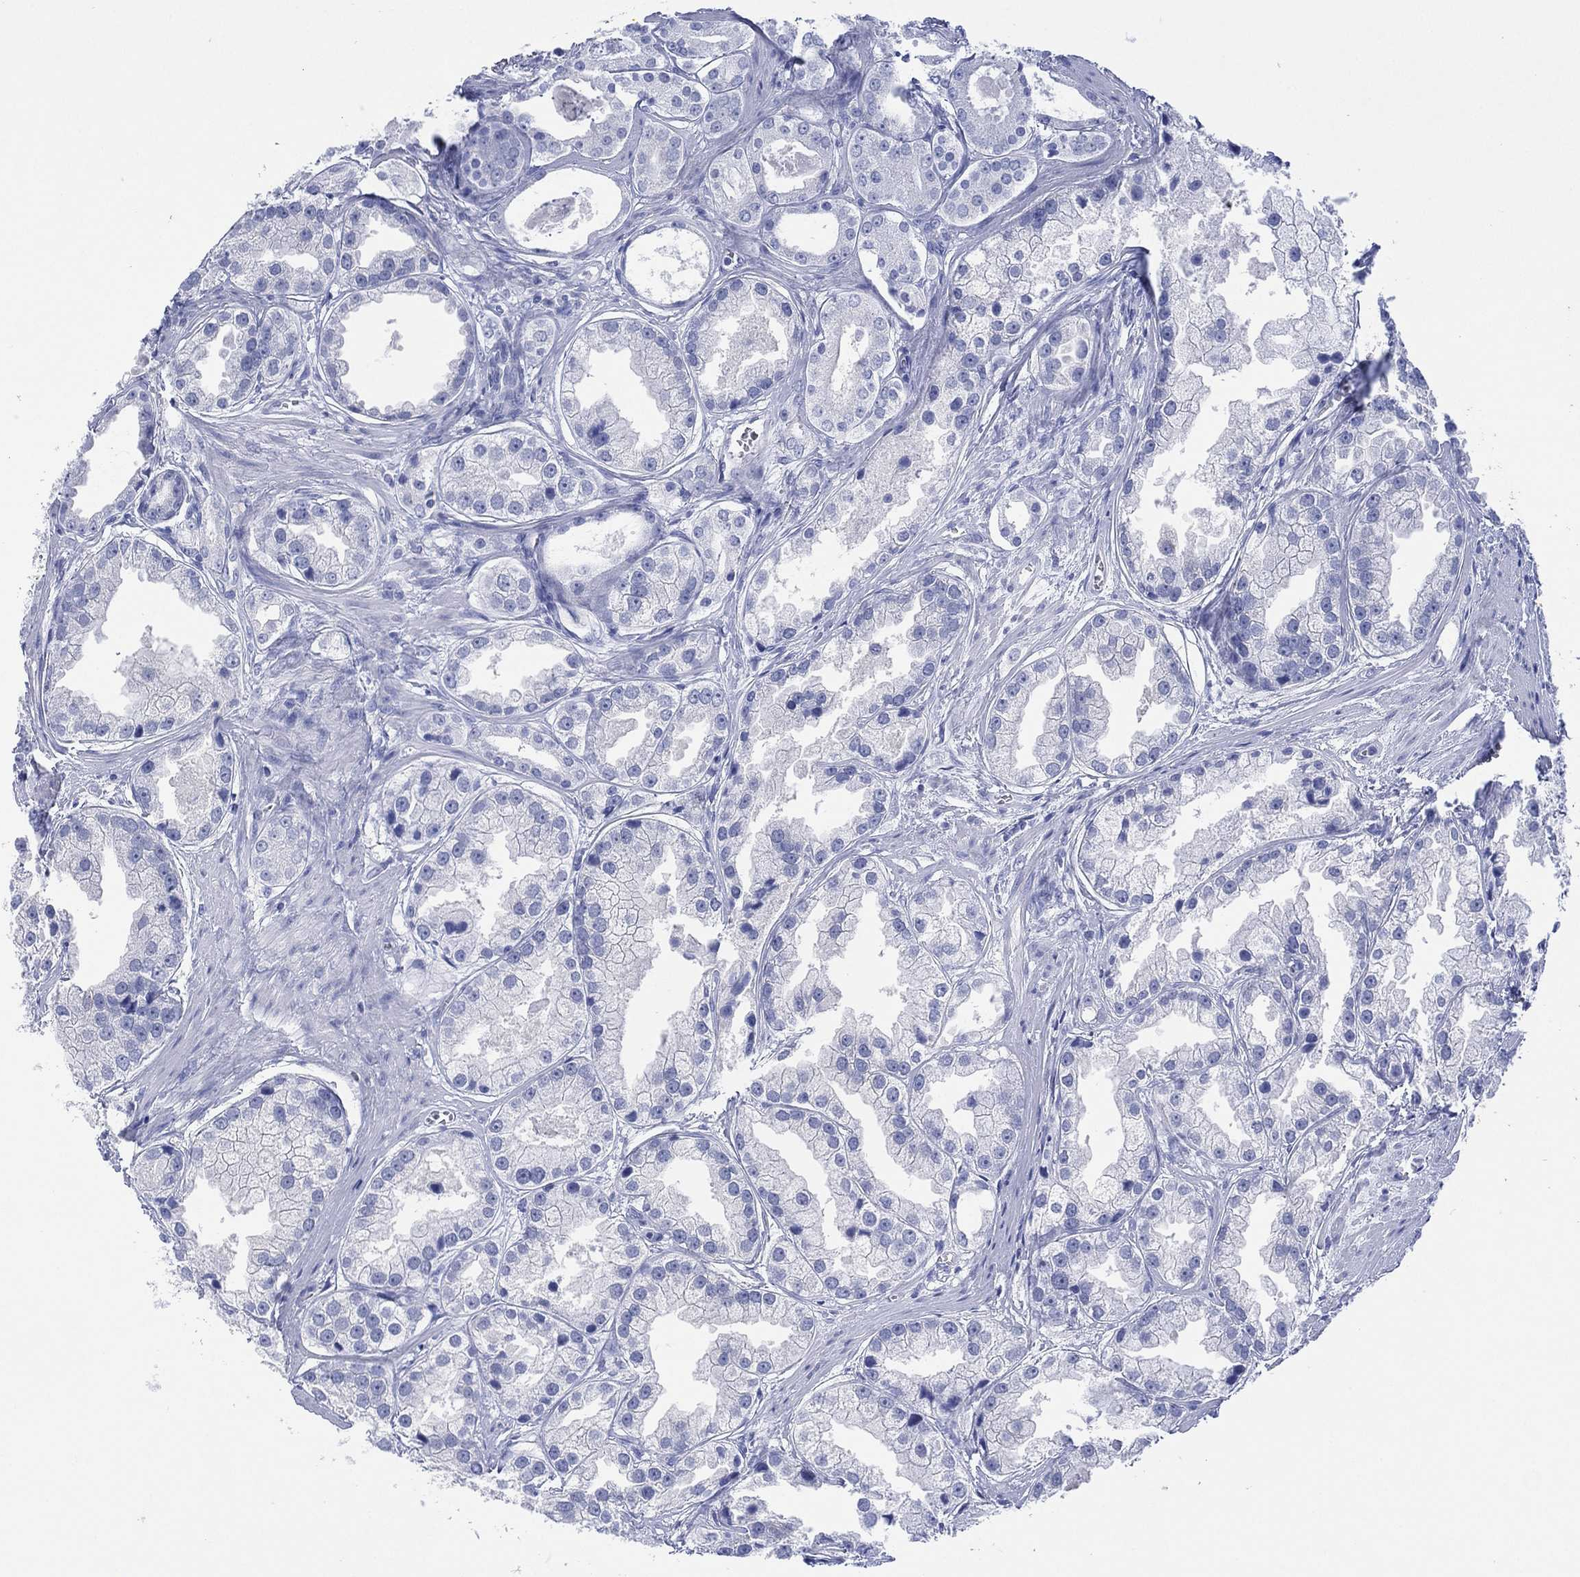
{"staining": {"intensity": "negative", "quantity": "none", "location": "none"}, "tissue": "prostate cancer", "cell_type": "Tumor cells", "image_type": "cancer", "snomed": [{"axis": "morphology", "description": "Adenocarcinoma, NOS"}, {"axis": "topography", "description": "Prostate"}], "caption": "Prostate cancer was stained to show a protein in brown. There is no significant staining in tumor cells.", "gene": "DSG1", "patient": {"sex": "male", "age": 61}}